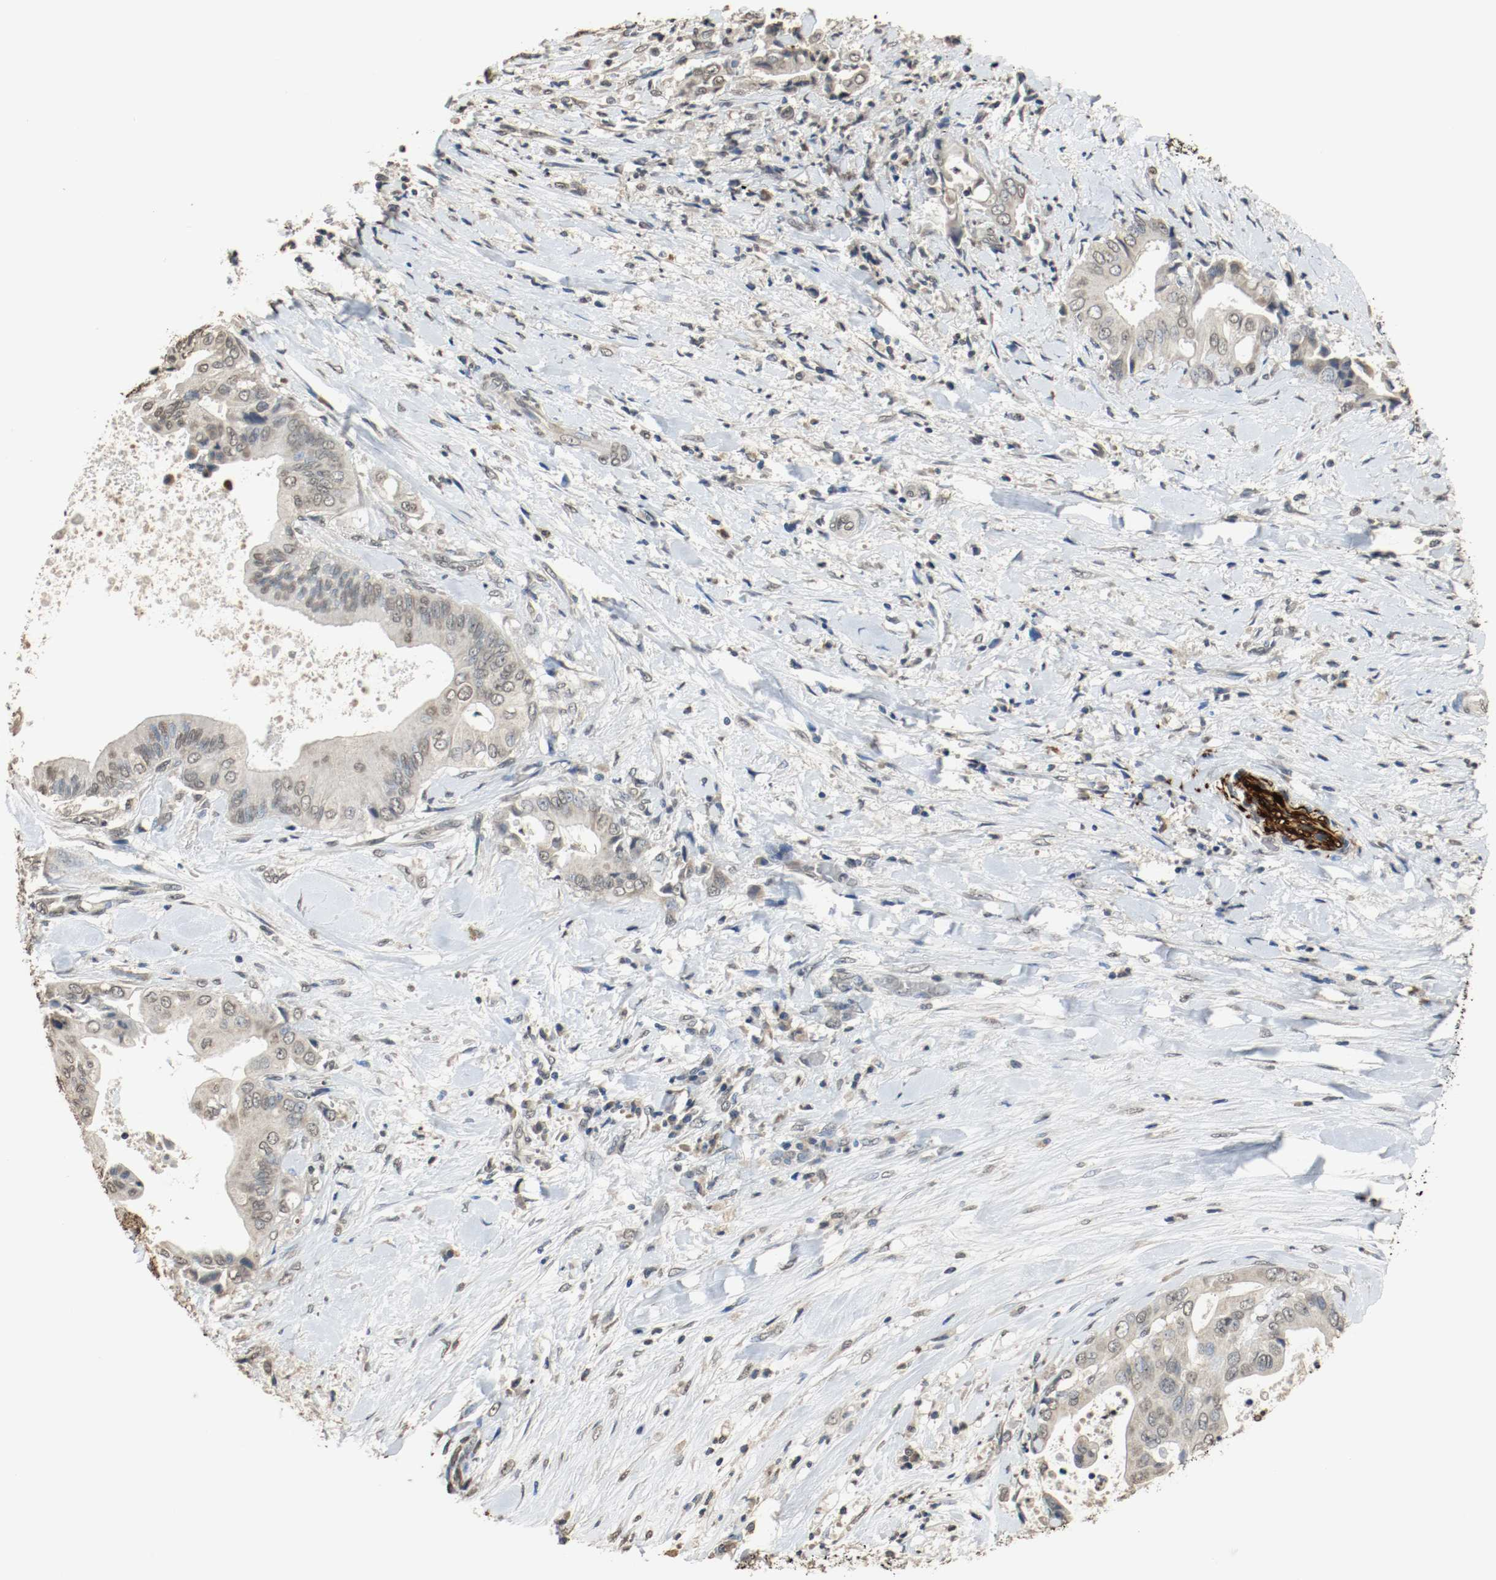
{"staining": {"intensity": "weak", "quantity": "<25%", "location": "nuclear"}, "tissue": "liver cancer", "cell_type": "Tumor cells", "image_type": "cancer", "snomed": [{"axis": "morphology", "description": "Cholangiocarcinoma"}, {"axis": "topography", "description": "Liver"}], "caption": "A high-resolution micrograph shows IHC staining of liver cancer (cholangiocarcinoma), which exhibits no significant expression in tumor cells.", "gene": "RTN4", "patient": {"sex": "male", "age": 58}}